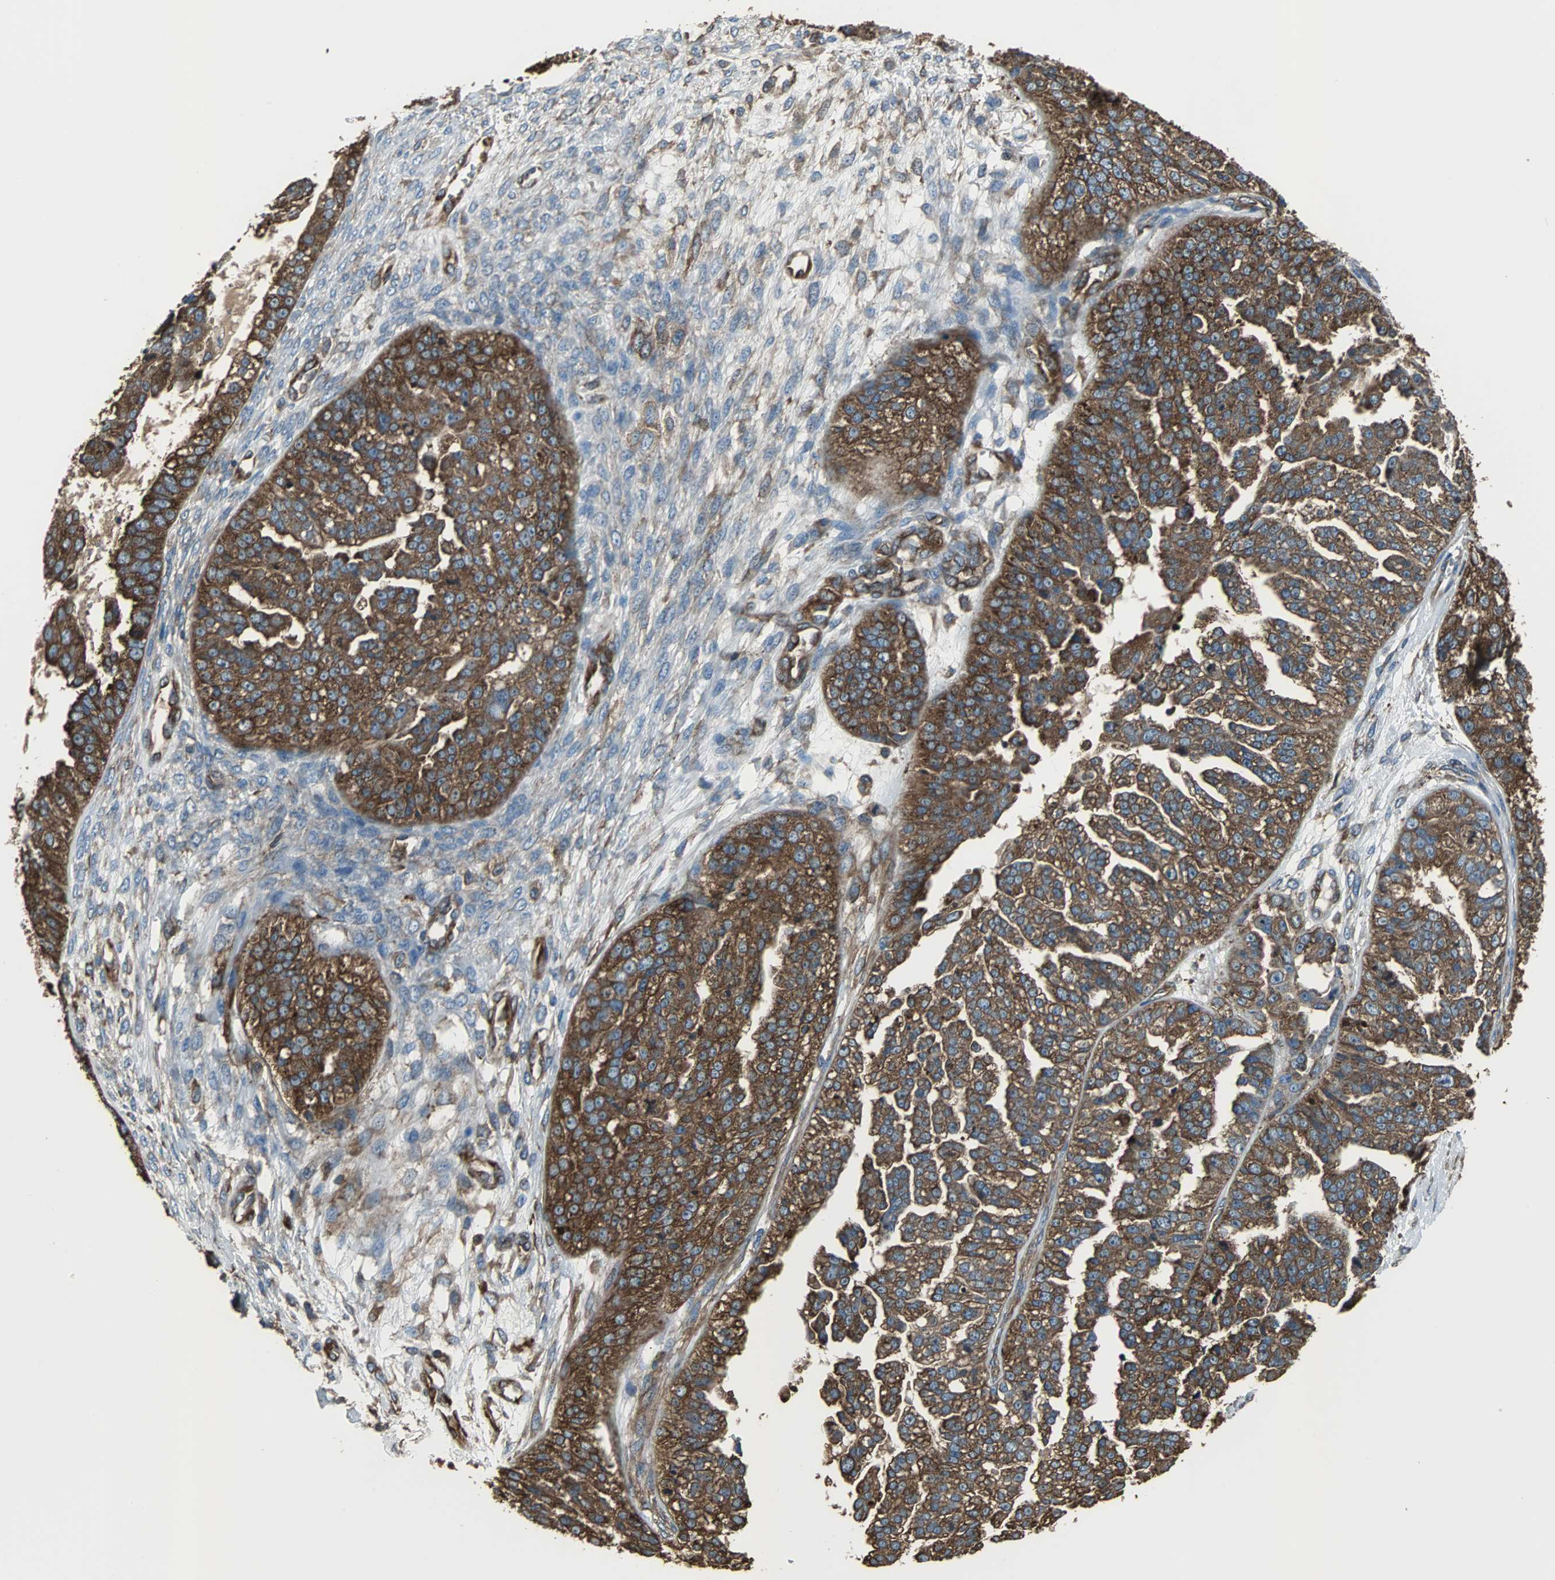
{"staining": {"intensity": "strong", "quantity": ">75%", "location": "cytoplasmic/membranous"}, "tissue": "ovarian cancer", "cell_type": "Tumor cells", "image_type": "cancer", "snomed": [{"axis": "morphology", "description": "Carcinoma, NOS"}, {"axis": "topography", "description": "Soft tissue"}, {"axis": "topography", "description": "Ovary"}], "caption": "Human carcinoma (ovarian) stained with a protein marker reveals strong staining in tumor cells.", "gene": "ACTN1", "patient": {"sex": "female", "age": 54}}